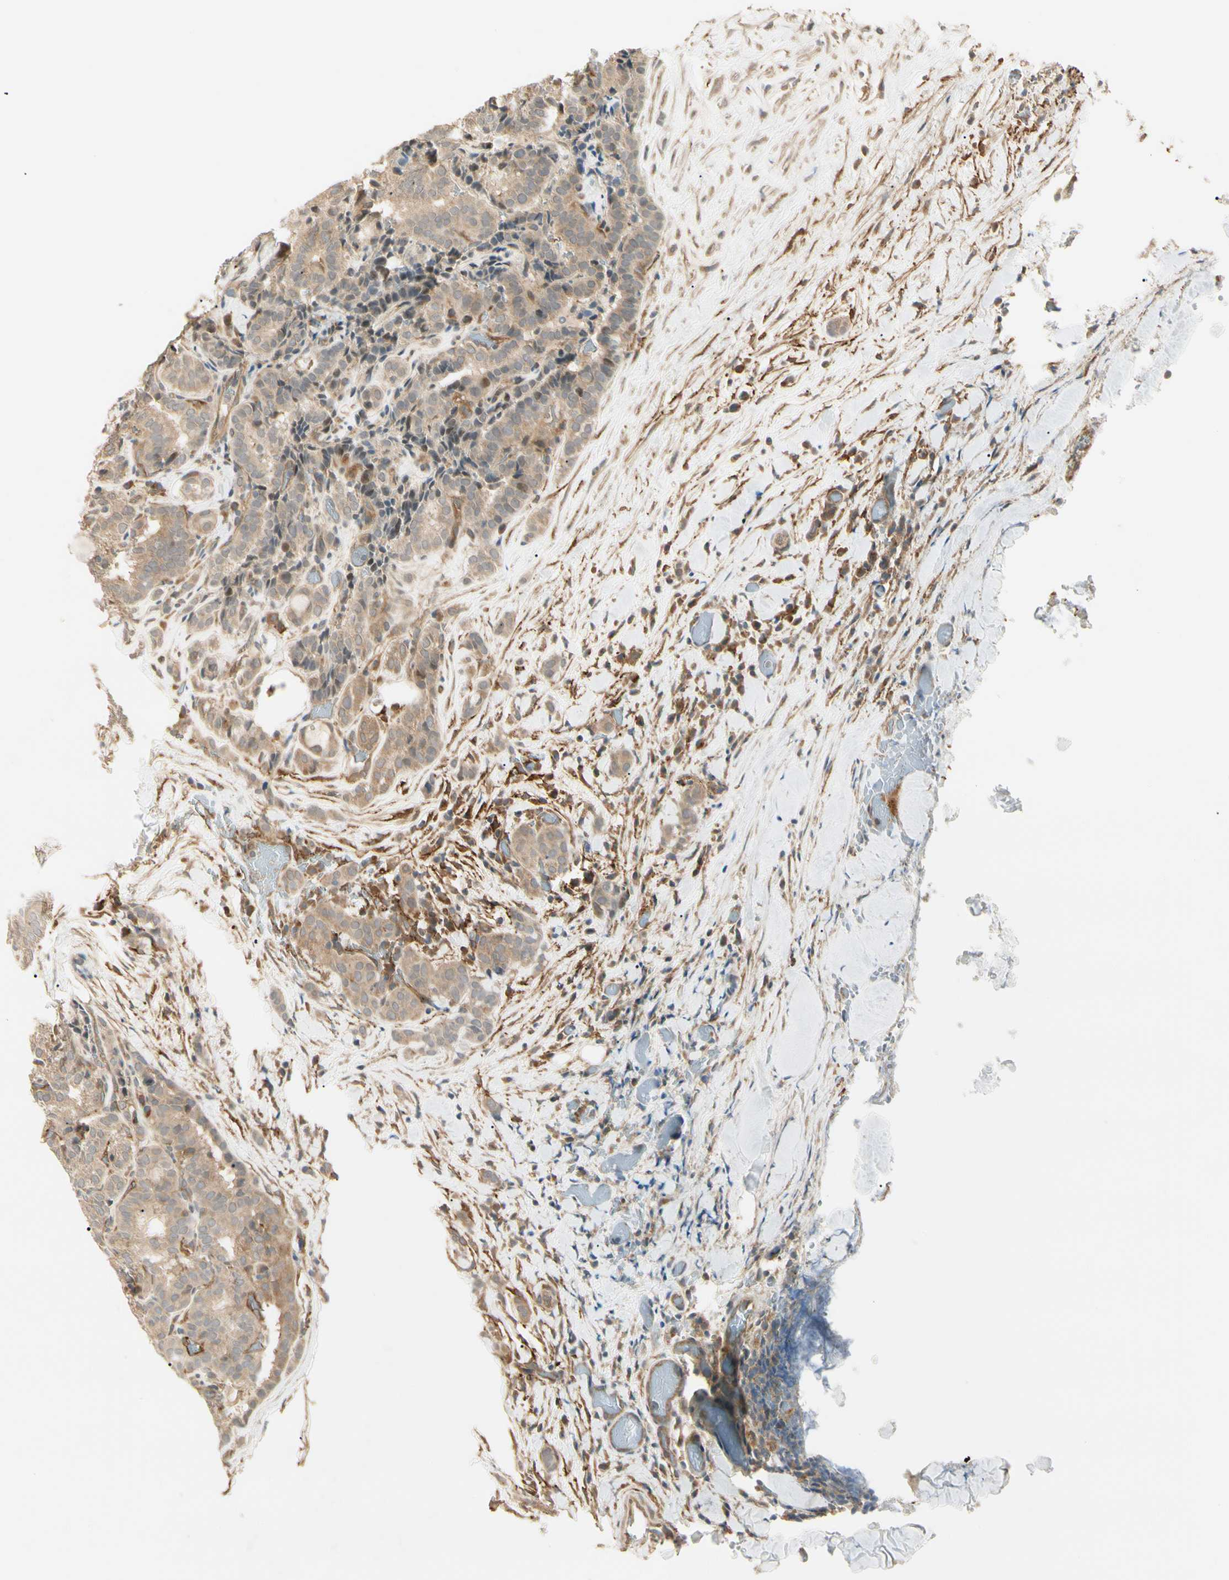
{"staining": {"intensity": "moderate", "quantity": ">75%", "location": "cytoplasmic/membranous"}, "tissue": "thyroid cancer", "cell_type": "Tumor cells", "image_type": "cancer", "snomed": [{"axis": "morphology", "description": "Normal tissue, NOS"}, {"axis": "morphology", "description": "Papillary adenocarcinoma, NOS"}, {"axis": "topography", "description": "Thyroid gland"}], "caption": "A histopathology image of thyroid papillary adenocarcinoma stained for a protein displays moderate cytoplasmic/membranous brown staining in tumor cells. (brown staining indicates protein expression, while blue staining denotes nuclei).", "gene": "F2R", "patient": {"sex": "female", "age": 30}}